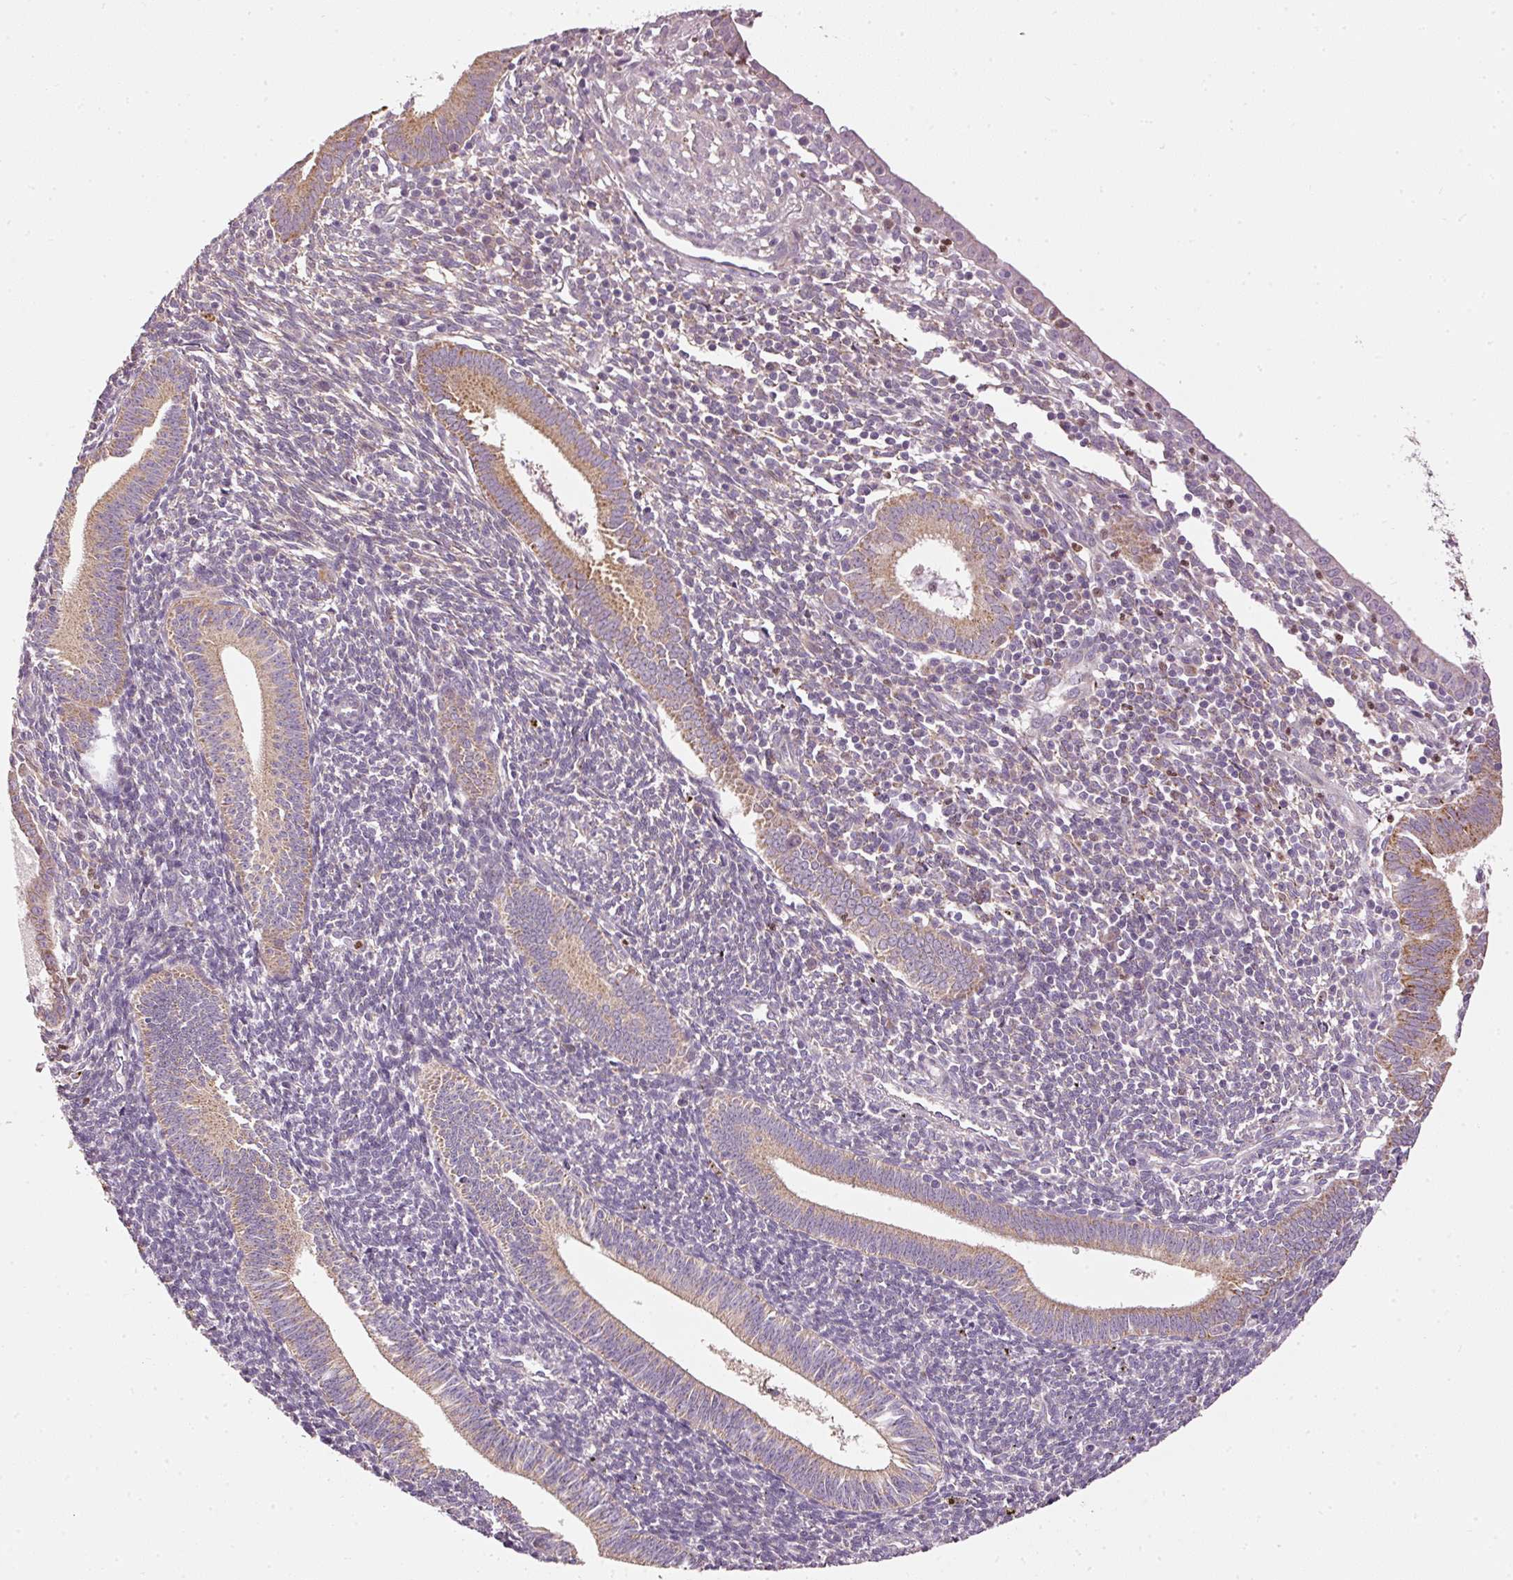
{"staining": {"intensity": "weak", "quantity": "25%-75%", "location": "cytoplasmic/membranous"}, "tissue": "endometrium", "cell_type": "Cells in endometrial stroma", "image_type": "normal", "snomed": [{"axis": "morphology", "description": "Normal tissue, NOS"}, {"axis": "topography", "description": "Endometrium"}], "caption": "Cells in endometrial stroma exhibit weak cytoplasmic/membranous expression in approximately 25%-75% of cells in unremarkable endometrium.", "gene": "MTHFD1L", "patient": {"sex": "female", "age": 41}}